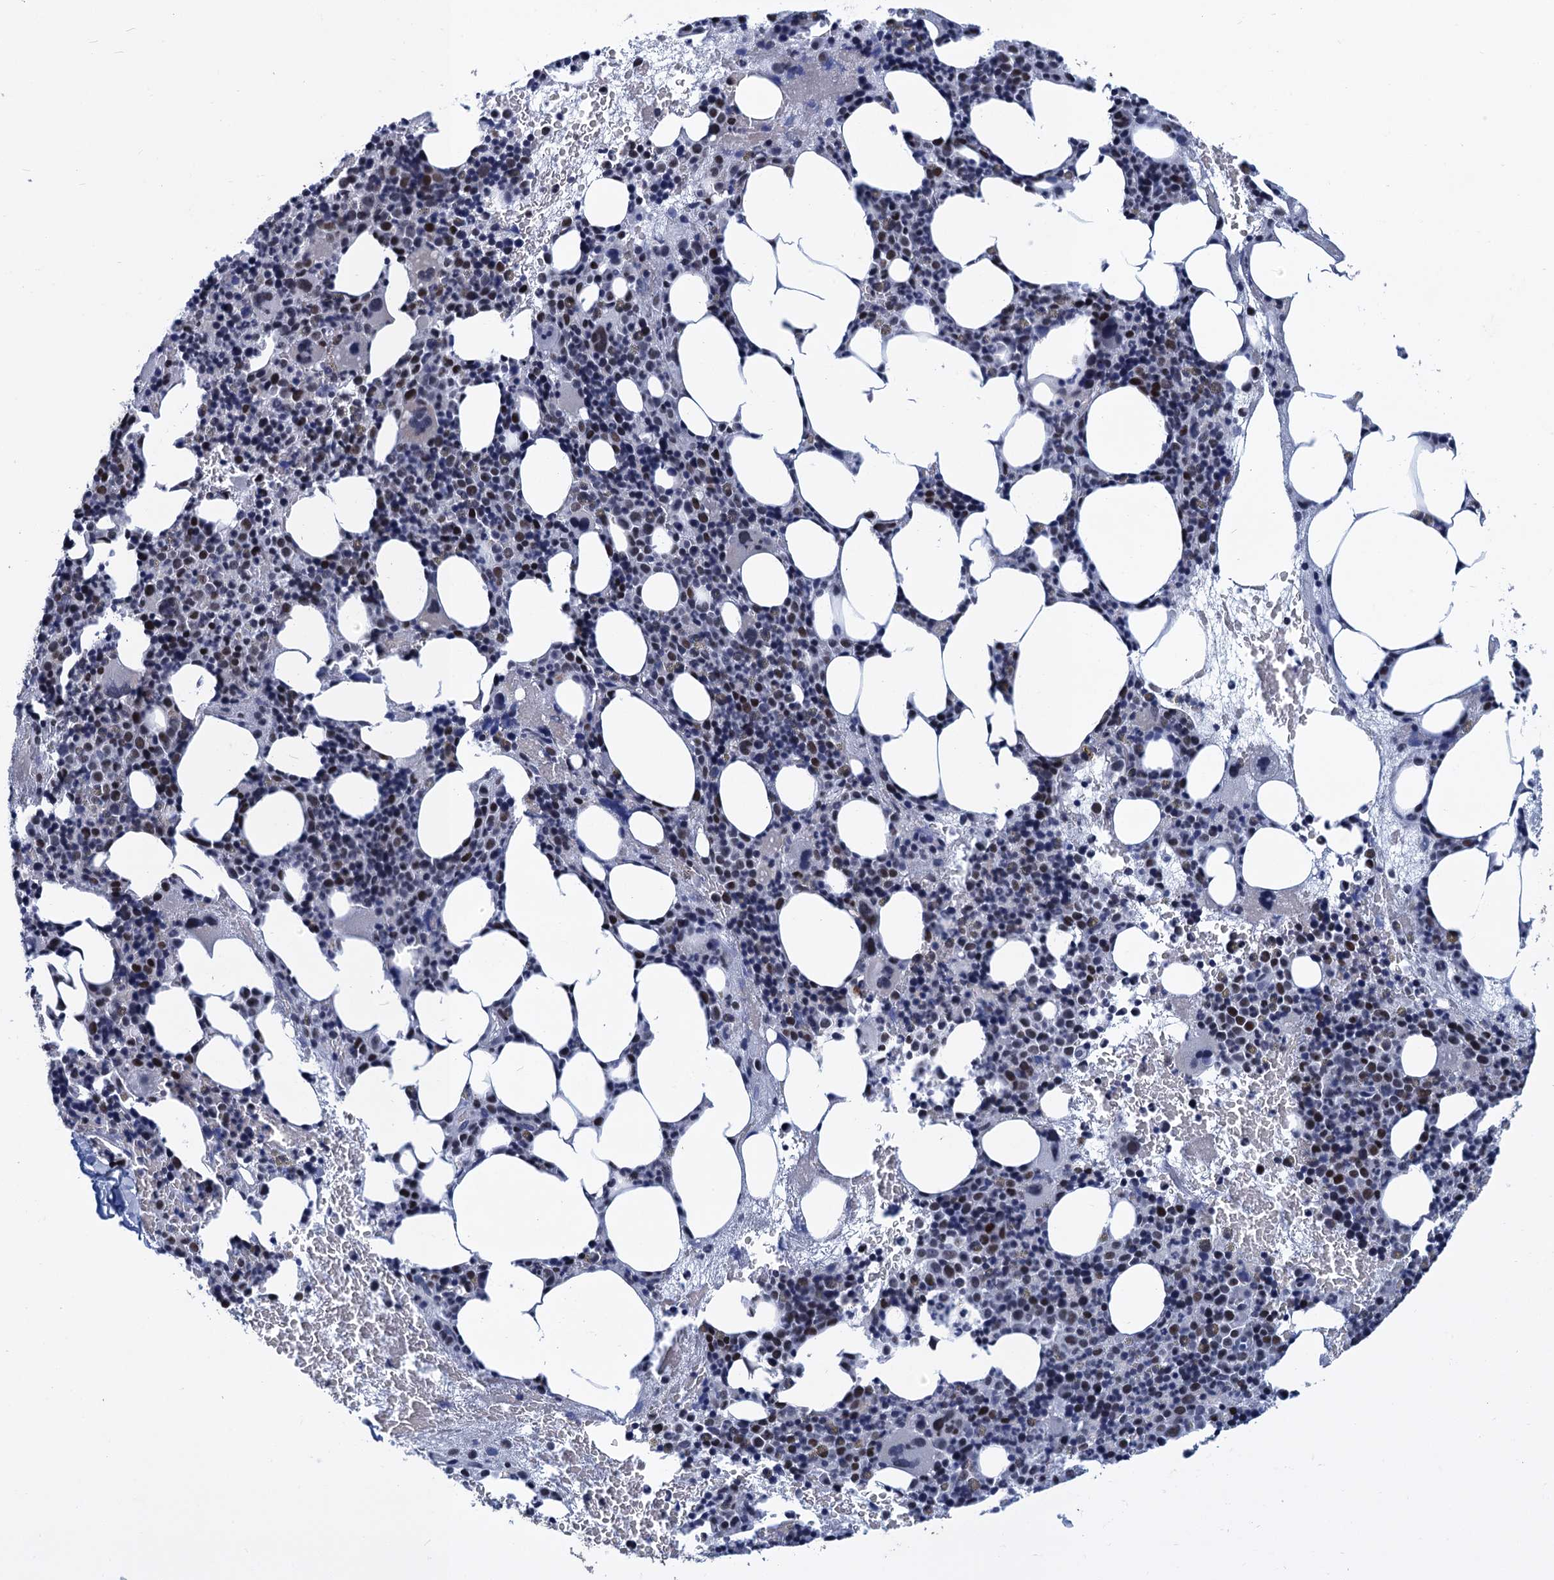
{"staining": {"intensity": "moderate", "quantity": "<25%", "location": "nuclear"}, "tissue": "bone marrow", "cell_type": "Hematopoietic cells", "image_type": "normal", "snomed": [{"axis": "morphology", "description": "Normal tissue, NOS"}, {"axis": "topography", "description": "Bone marrow"}], "caption": "A low amount of moderate nuclear expression is seen in approximately <25% of hematopoietic cells in benign bone marrow.", "gene": "GINS3", "patient": {"sex": "male", "age": 89}}